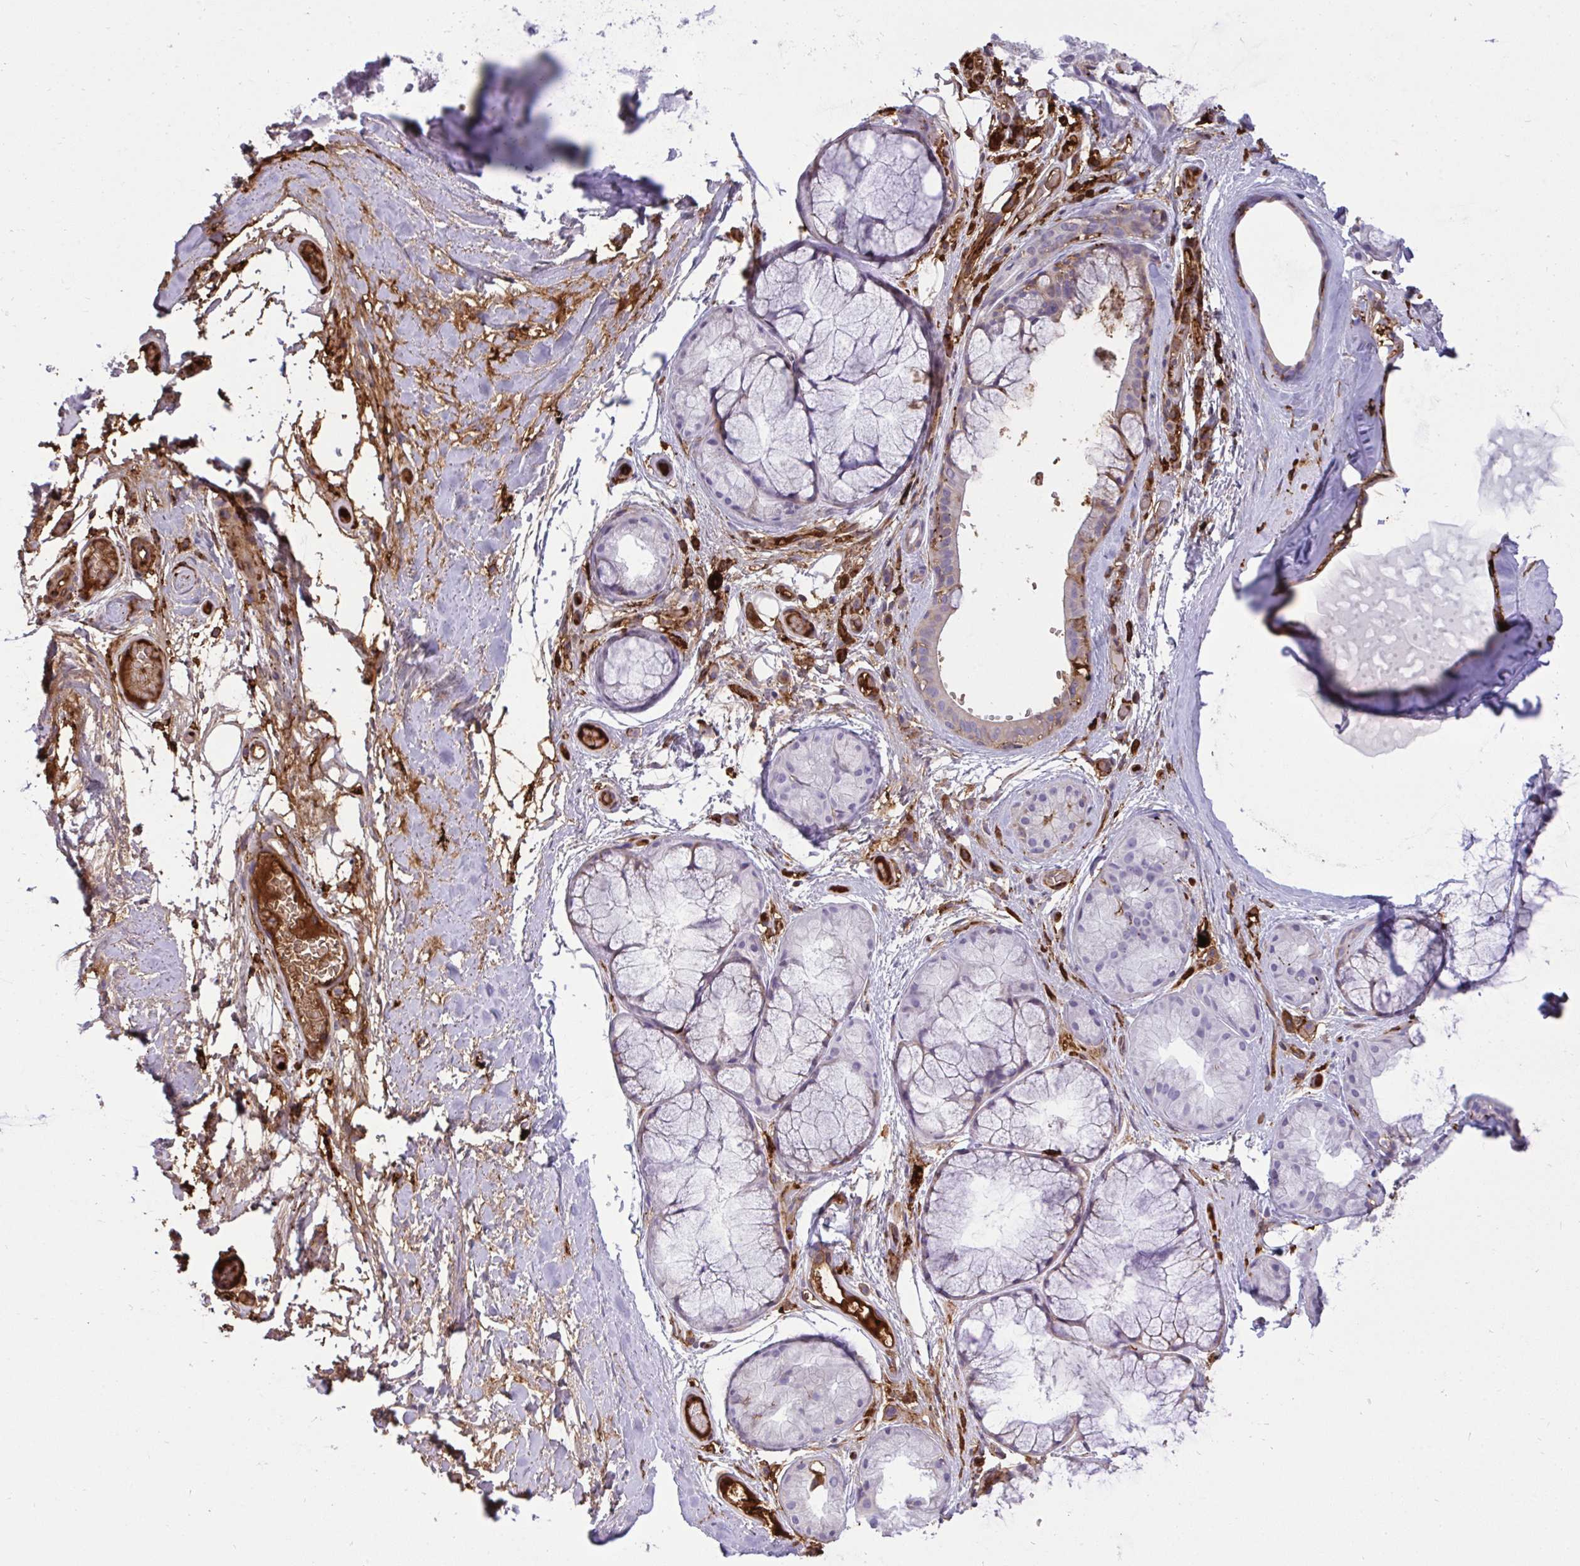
{"staining": {"intensity": "moderate", "quantity": ">75%", "location": "cytoplasmic/membranous"}, "tissue": "soft tissue", "cell_type": "Fibroblasts", "image_type": "normal", "snomed": [{"axis": "morphology", "description": "Normal tissue, NOS"}, {"axis": "topography", "description": "Lymph node"}, {"axis": "topography", "description": "Cartilage tissue"}, {"axis": "topography", "description": "Nasopharynx"}], "caption": "Moderate cytoplasmic/membranous protein positivity is appreciated in about >75% of fibroblasts in soft tissue. (DAB (3,3'-diaminobenzidine) IHC with brightfield microscopy, high magnification).", "gene": "F2", "patient": {"sex": "male", "age": 63}}